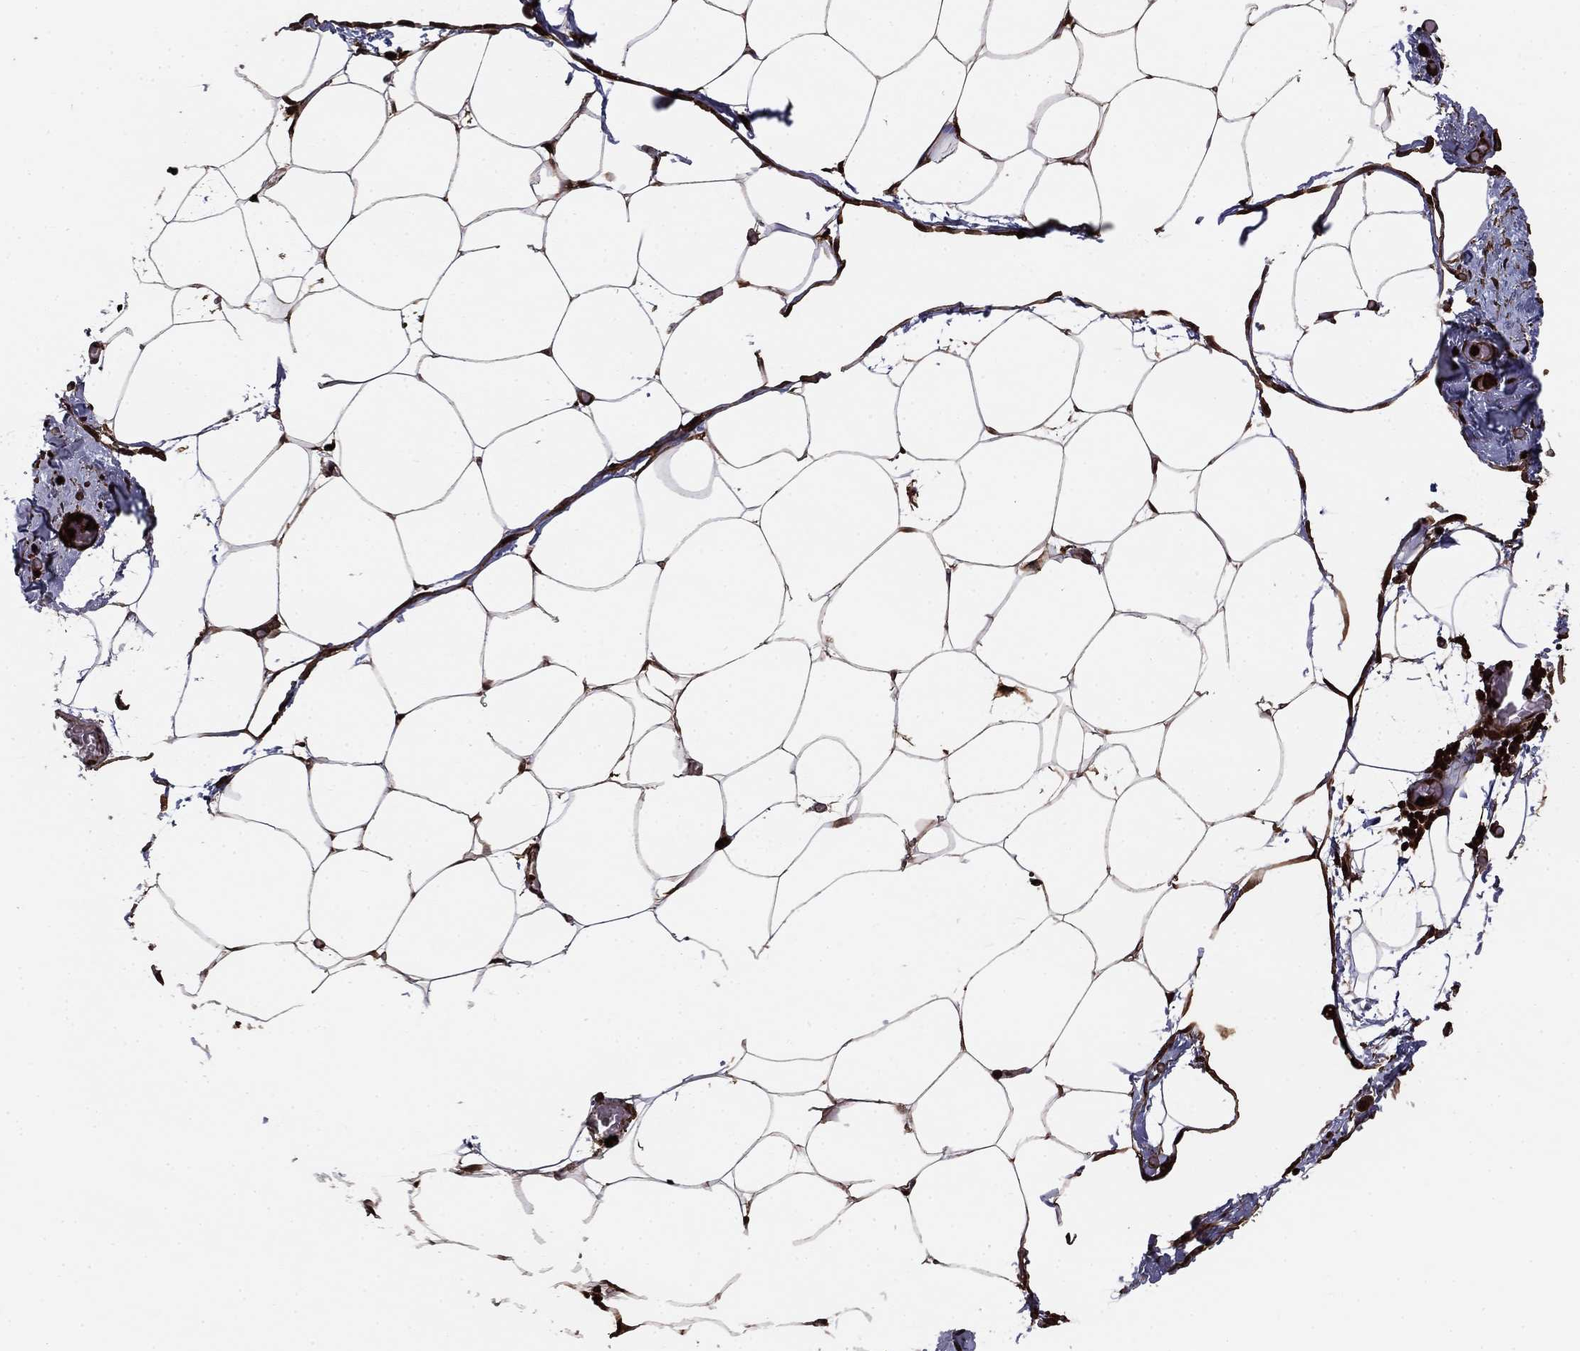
{"staining": {"intensity": "moderate", "quantity": "<25%", "location": "cytoplasmic/membranous"}, "tissue": "adipose tissue", "cell_type": "Adipocytes", "image_type": "normal", "snomed": [{"axis": "morphology", "description": "Normal tissue, NOS"}, {"axis": "topography", "description": "Adipose tissue"}], "caption": "This micrograph displays unremarkable adipose tissue stained with IHC to label a protein in brown. The cytoplasmic/membranous of adipocytes show moderate positivity for the protein. Nuclei are counter-stained blue.", "gene": "GYG1", "patient": {"sex": "male", "age": 57}}